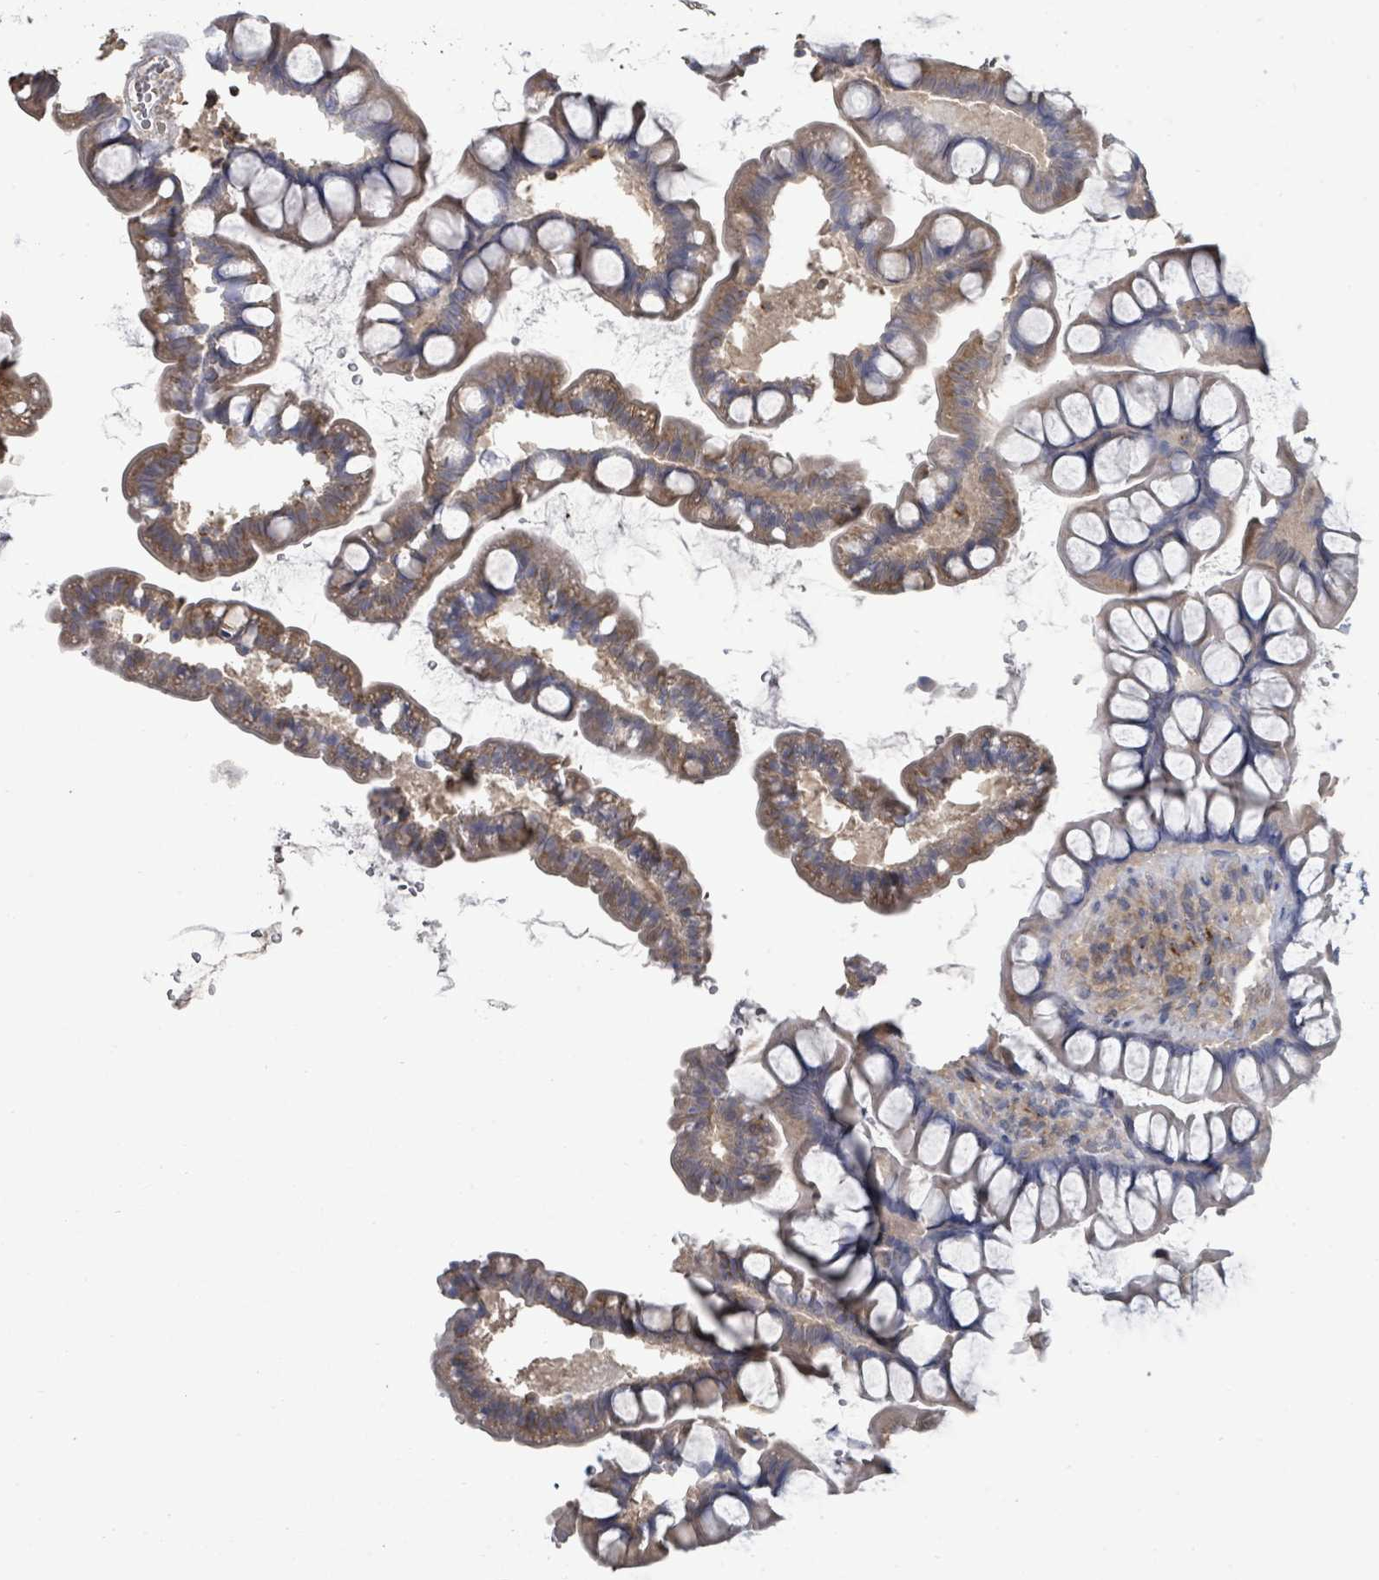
{"staining": {"intensity": "moderate", "quantity": "25%-75%", "location": "cytoplasmic/membranous"}, "tissue": "small intestine", "cell_type": "Glandular cells", "image_type": "normal", "snomed": [{"axis": "morphology", "description": "Normal tissue, NOS"}, {"axis": "topography", "description": "Small intestine"}], "caption": "Protein staining by IHC displays moderate cytoplasmic/membranous staining in about 25%-75% of glandular cells in unremarkable small intestine. The protein of interest is stained brown, and the nuclei are stained in blue (DAB IHC with brightfield microscopy, high magnification).", "gene": "SLC9A7", "patient": {"sex": "male", "age": 70}}